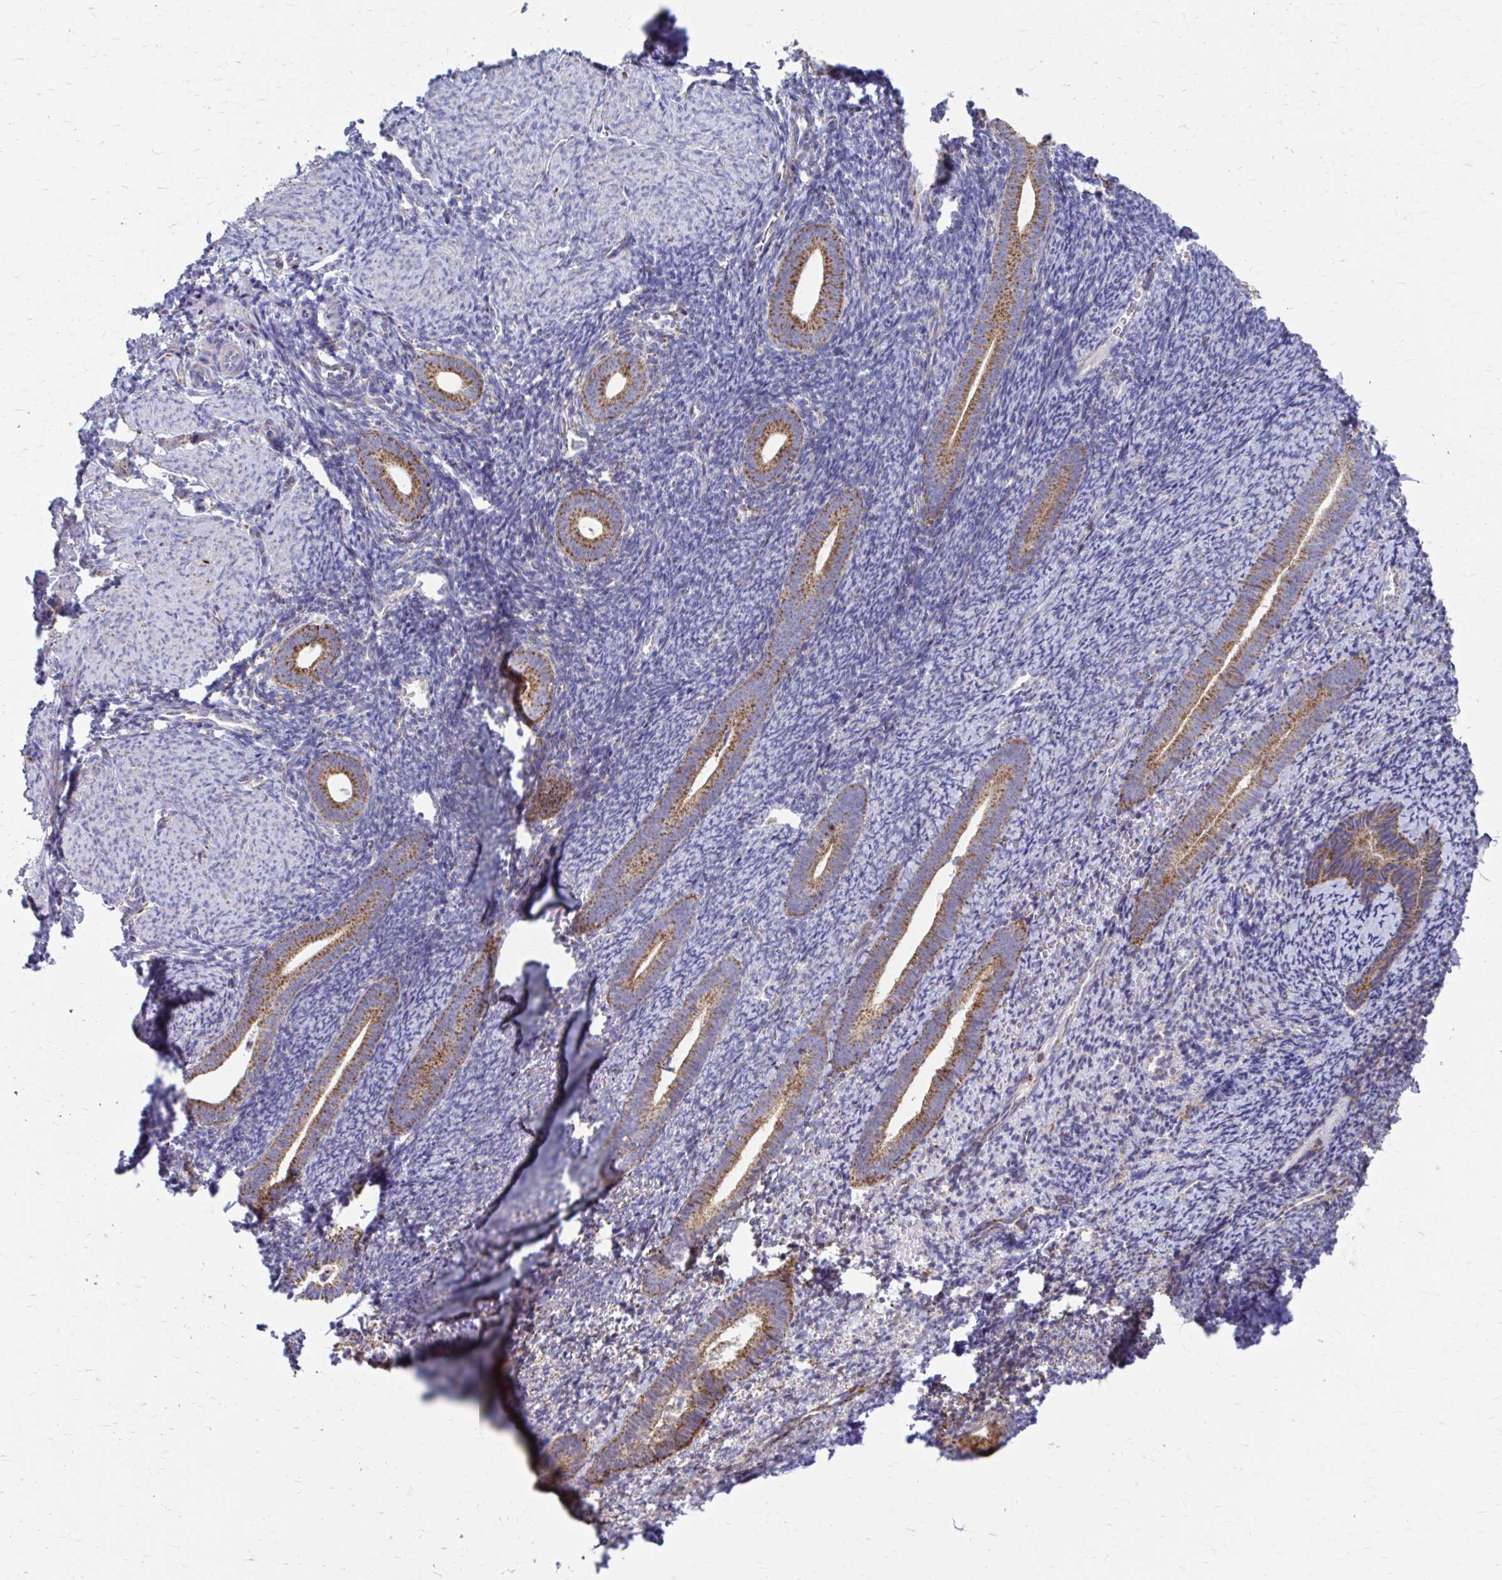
{"staining": {"intensity": "negative", "quantity": "none", "location": "none"}, "tissue": "endometrium", "cell_type": "Cells in endometrial stroma", "image_type": "normal", "snomed": [{"axis": "morphology", "description": "Normal tissue, NOS"}, {"axis": "topography", "description": "Endometrium"}], "caption": "An image of human endometrium is negative for staining in cells in endometrial stroma.", "gene": "MRPL19", "patient": {"sex": "female", "age": 39}}